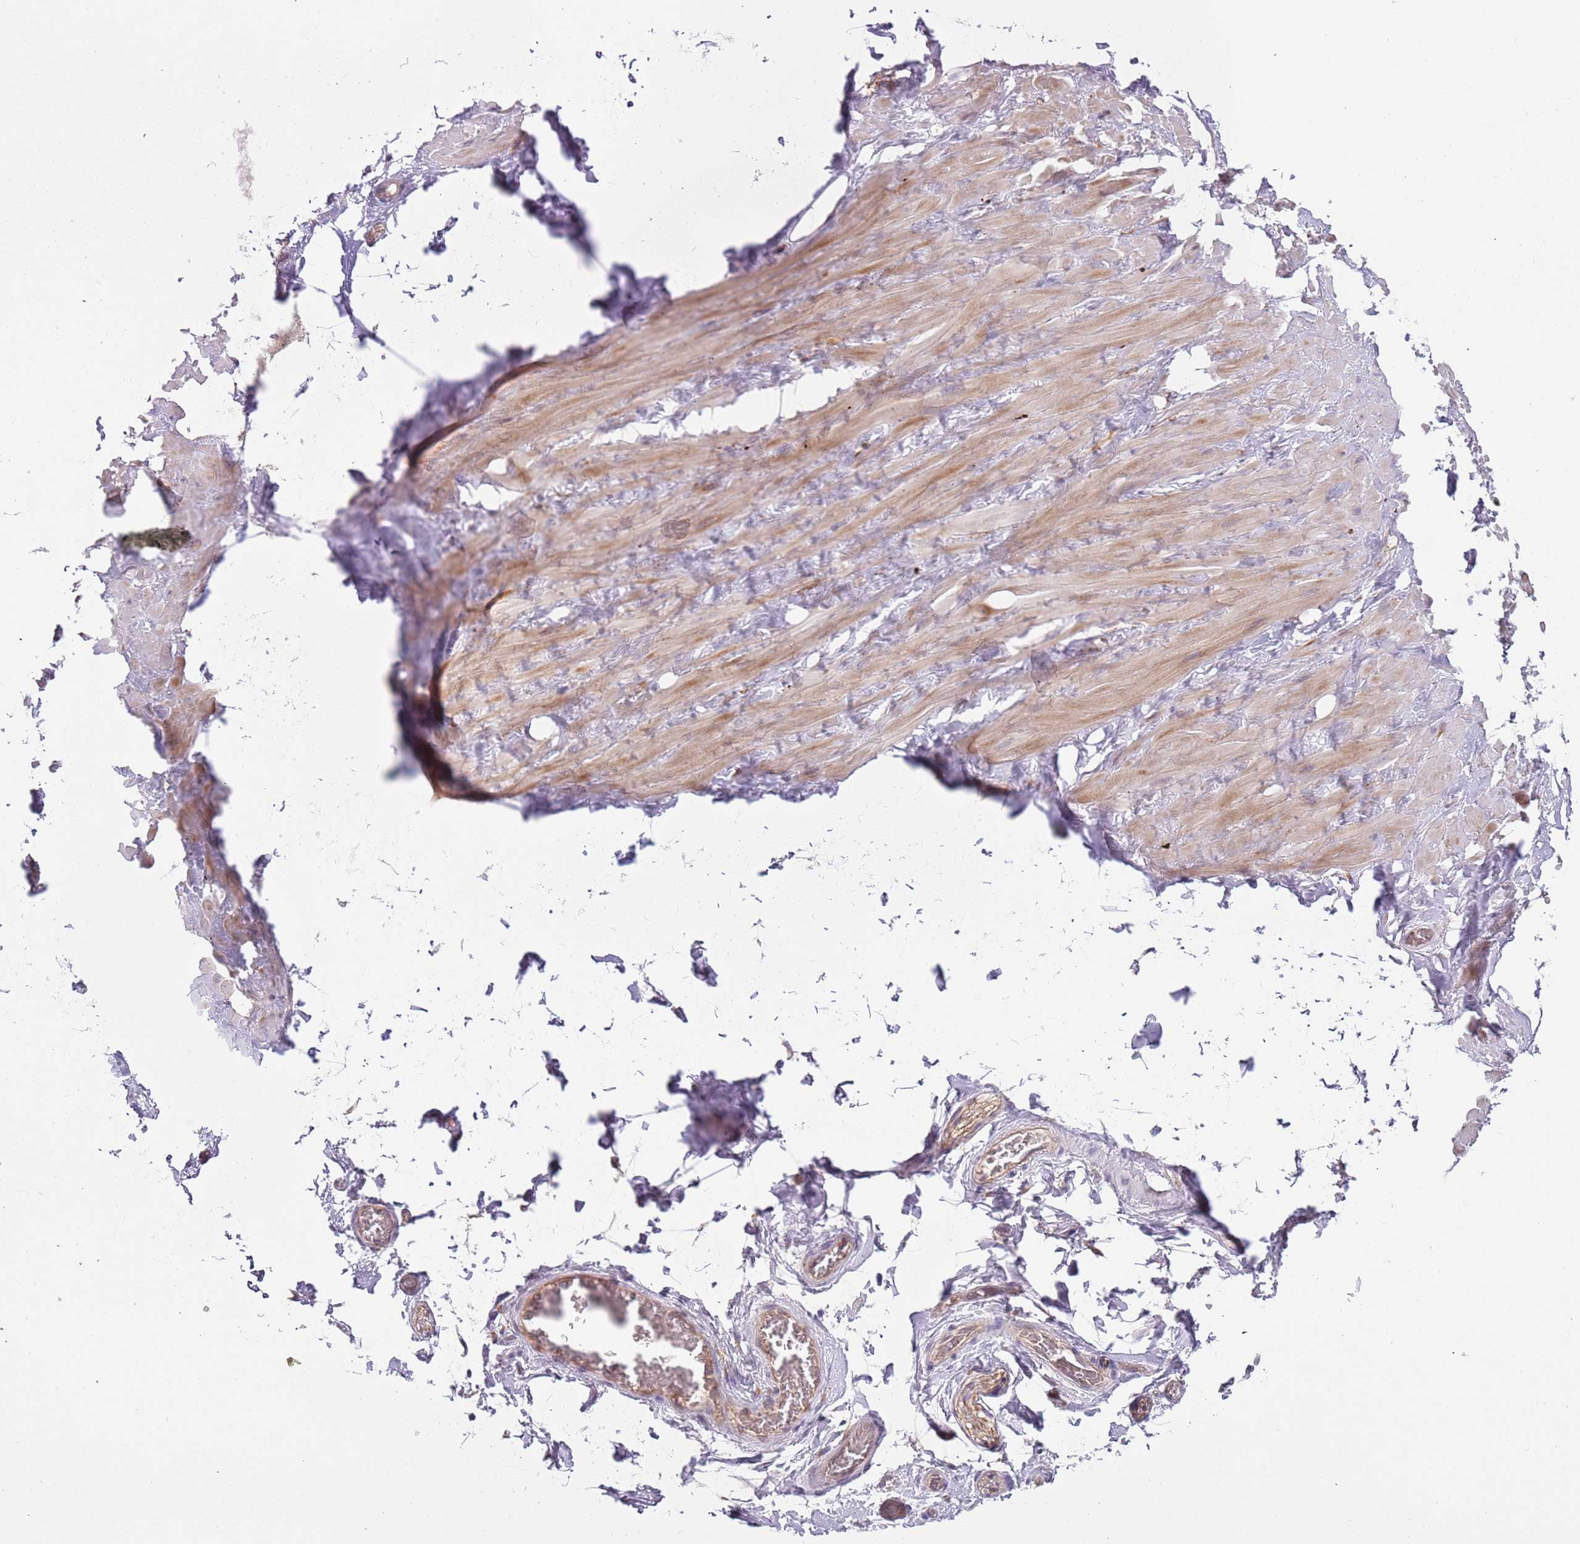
{"staining": {"intensity": "weak", "quantity": "<25%", "location": "cytoplasmic/membranous"}, "tissue": "adipose tissue", "cell_type": "Adipocytes", "image_type": "normal", "snomed": [{"axis": "morphology", "description": "Normal tissue, NOS"}, {"axis": "topography", "description": "Soft tissue"}, {"axis": "topography", "description": "Adipose tissue"}, {"axis": "topography", "description": "Vascular tissue"}, {"axis": "topography", "description": "Peripheral nerve tissue"}], "caption": "This micrograph is of unremarkable adipose tissue stained with immunohistochemistry (IHC) to label a protein in brown with the nuclei are counter-stained blue. There is no positivity in adipocytes. (Stains: DAB (3,3'-diaminobenzidine) immunohistochemistry with hematoxylin counter stain, Microscopy: brightfield microscopy at high magnification).", "gene": "VWCE", "patient": {"sex": "male", "age": 46}}